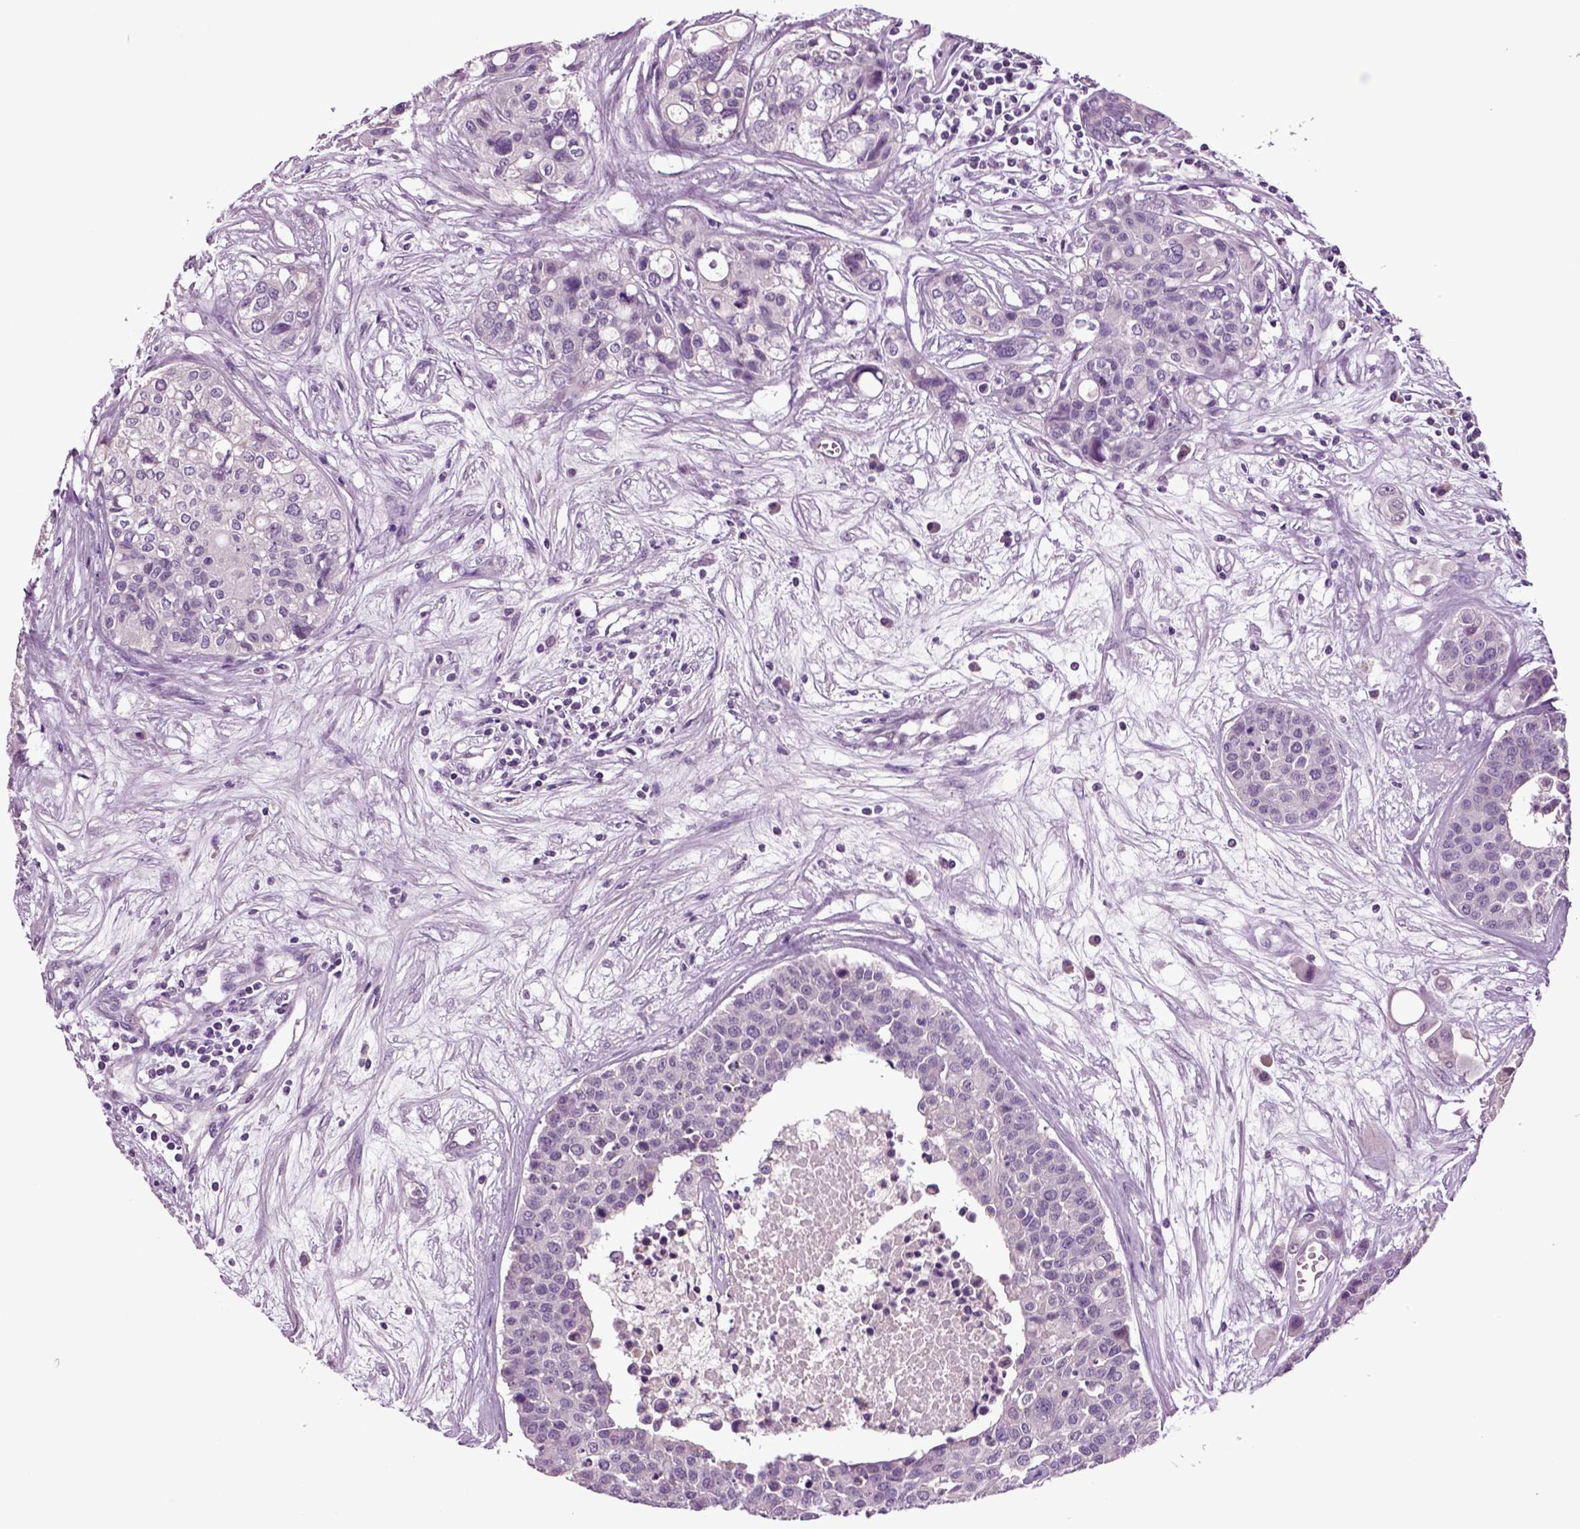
{"staining": {"intensity": "negative", "quantity": "none", "location": "none"}, "tissue": "carcinoid", "cell_type": "Tumor cells", "image_type": "cancer", "snomed": [{"axis": "morphology", "description": "Carcinoid, malignant, NOS"}, {"axis": "topography", "description": "Colon"}], "caption": "This histopathology image is of malignant carcinoid stained with immunohistochemistry to label a protein in brown with the nuclei are counter-stained blue. There is no expression in tumor cells. (Brightfield microscopy of DAB (3,3'-diaminobenzidine) immunohistochemistry (IHC) at high magnification).", "gene": "FGF11", "patient": {"sex": "male", "age": 81}}